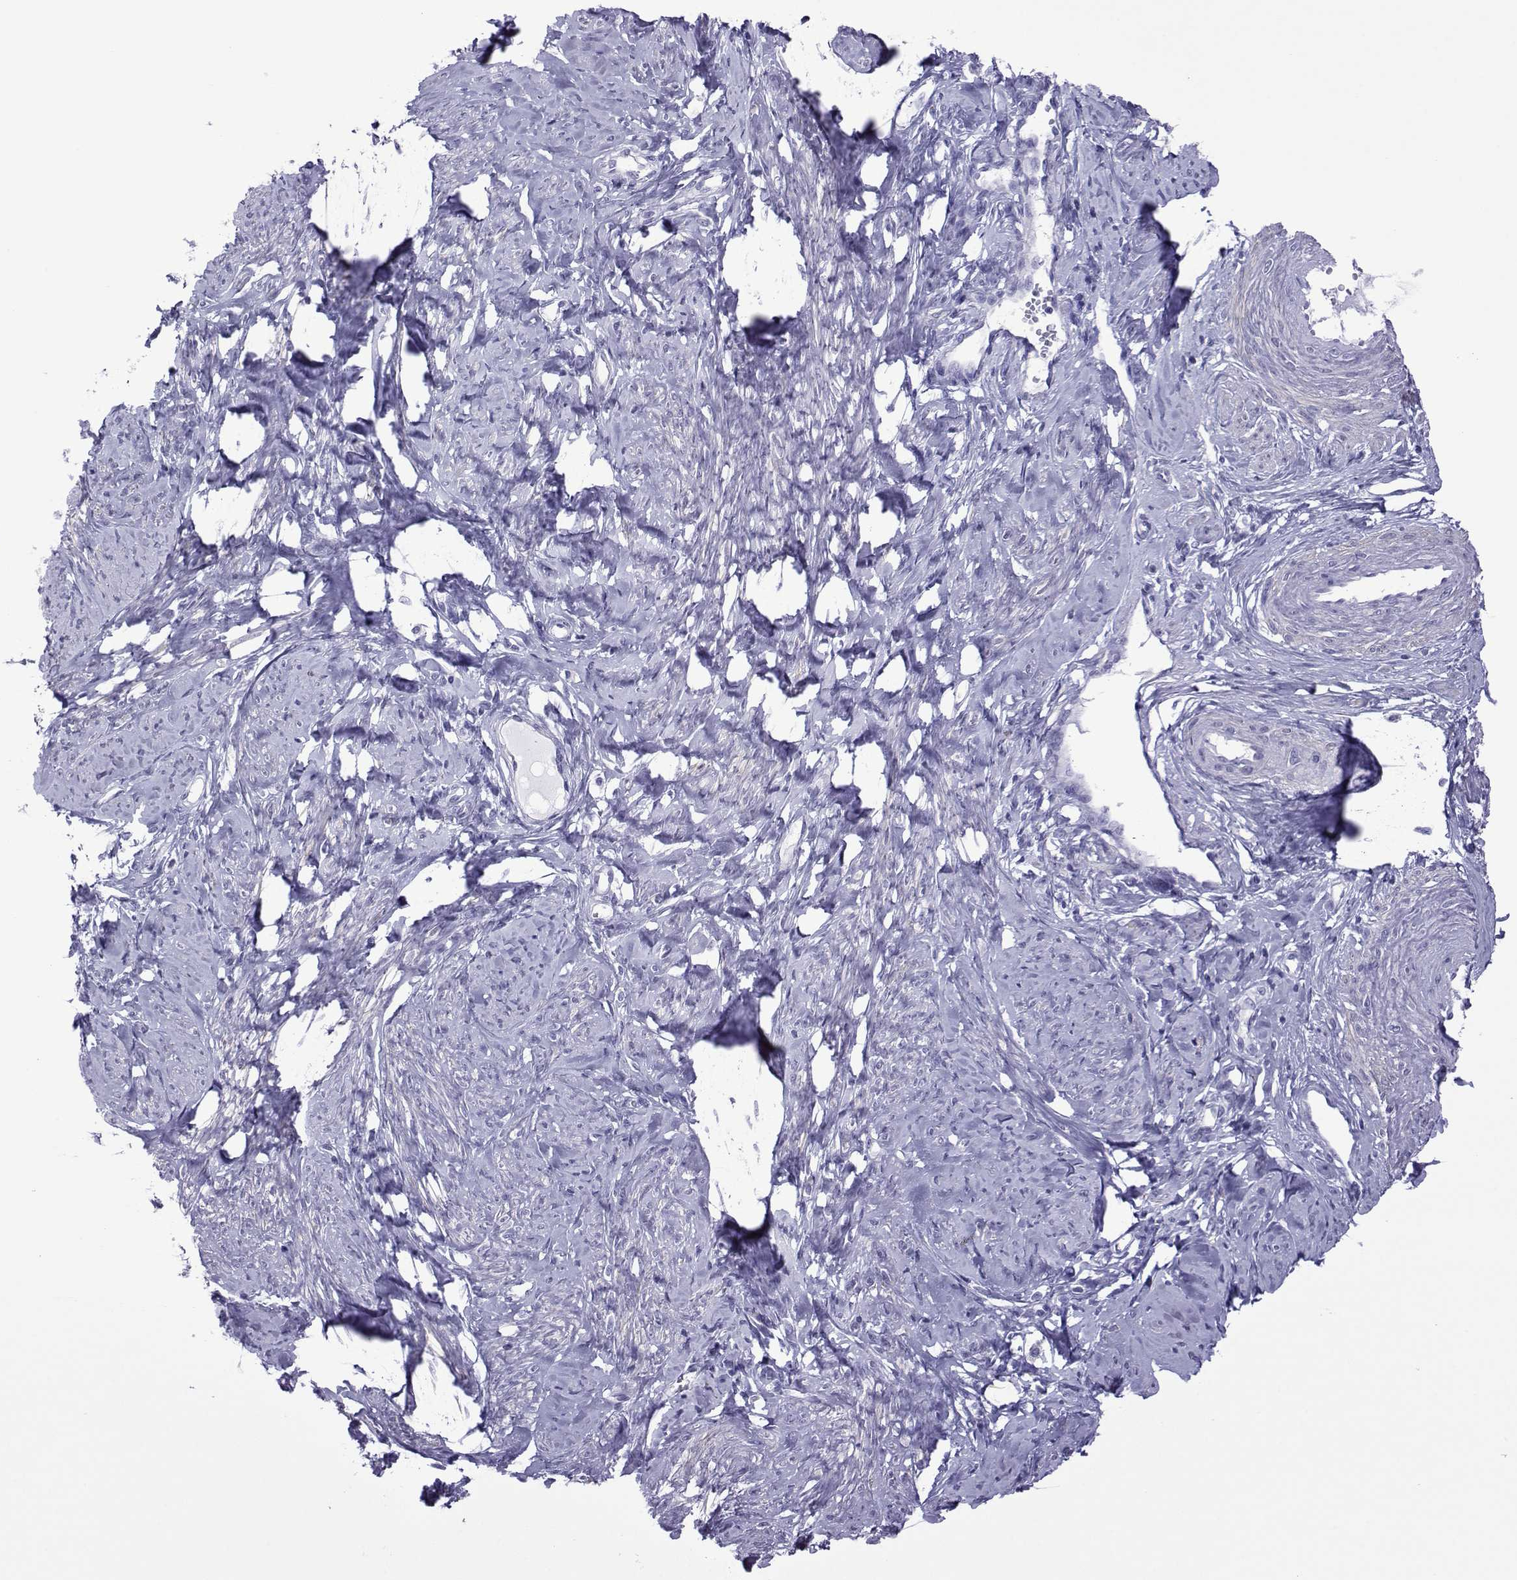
{"staining": {"intensity": "negative", "quantity": "none", "location": "none"}, "tissue": "smooth muscle", "cell_type": "Smooth muscle cells", "image_type": "normal", "snomed": [{"axis": "morphology", "description": "Normal tissue, NOS"}, {"axis": "topography", "description": "Smooth muscle"}], "caption": "High power microscopy histopathology image of an immunohistochemistry photomicrograph of normal smooth muscle, revealing no significant positivity in smooth muscle cells.", "gene": "SPANXA1", "patient": {"sex": "female", "age": 48}}